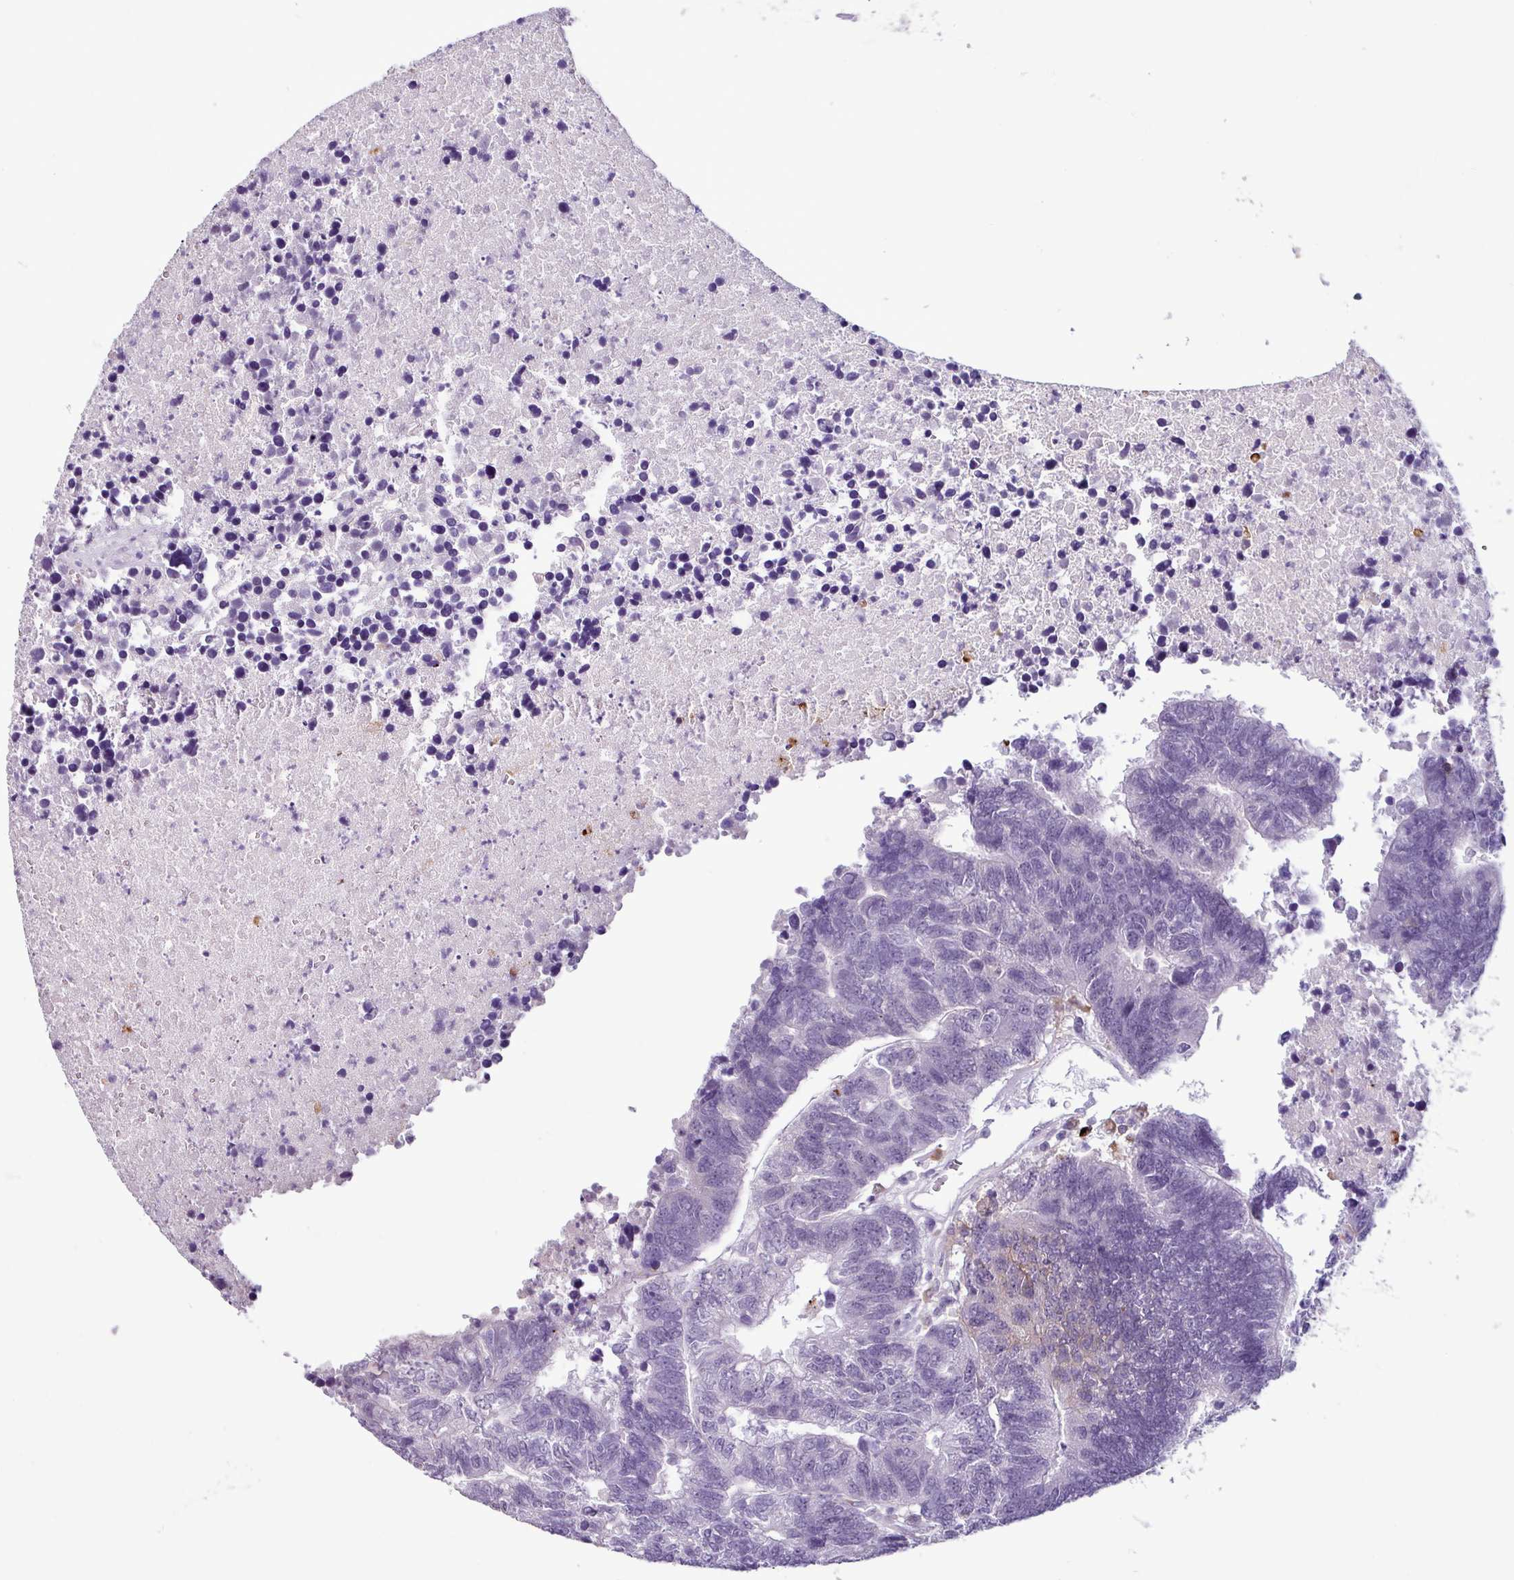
{"staining": {"intensity": "negative", "quantity": "none", "location": "none"}, "tissue": "colorectal cancer", "cell_type": "Tumor cells", "image_type": "cancer", "snomed": [{"axis": "morphology", "description": "Adenocarcinoma, NOS"}, {"axis": "topography", "description": "Colon"}], "caption": "Protein analysis of colorectal adenocarcinoma exhibits no significant positivity in tumor cells.", "gene": "C9orf24", "patient": {"sex": "female", "age": 48}}